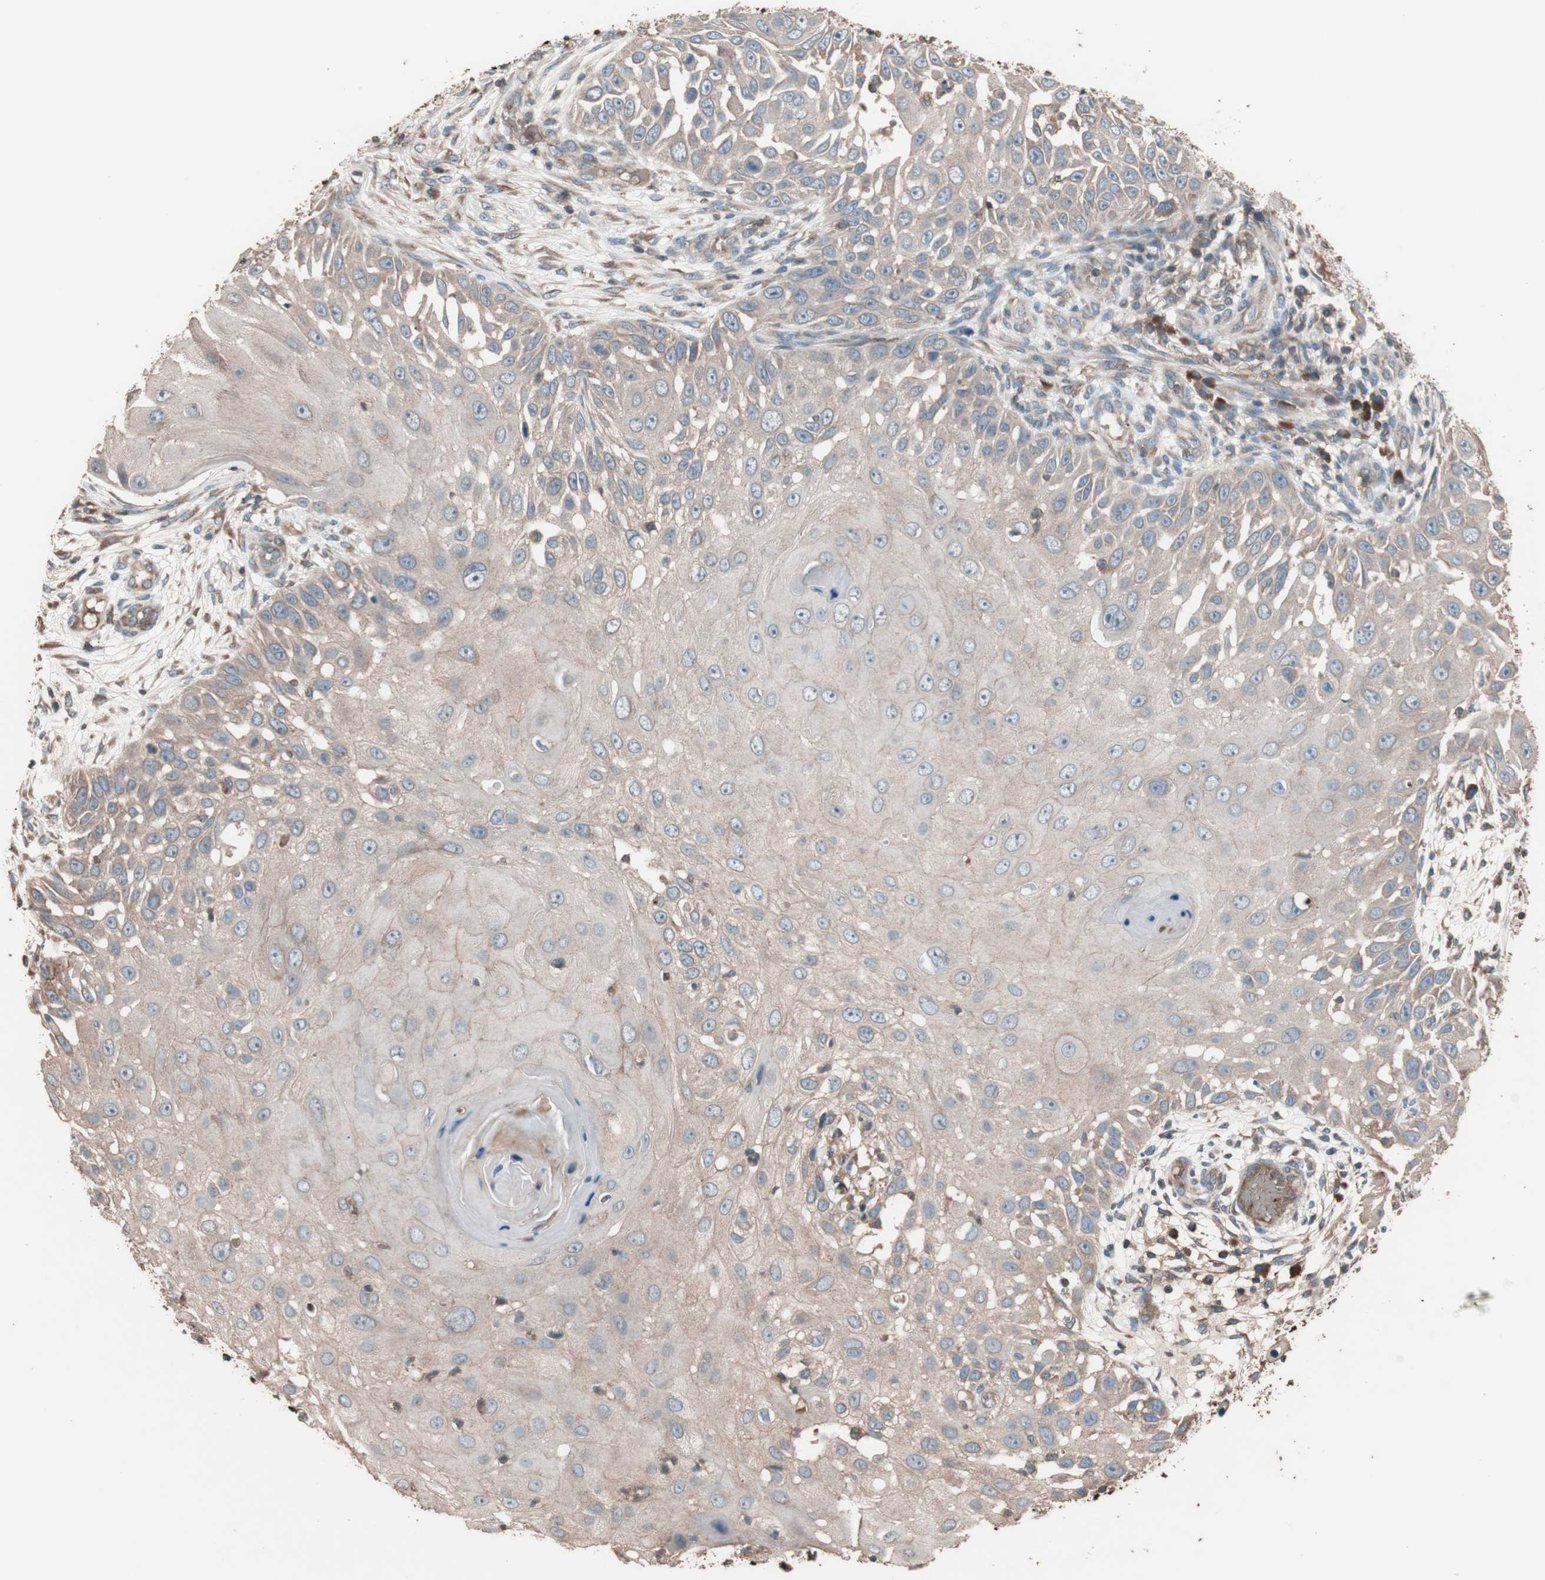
{"staining": {"intensity": "weak", "quantity": ">75%", "location": "cytoplasmic/membranous"}, "tissue": "skin cancer", "cell_type": "Tumor cells", "image_type": "cancer", "snomed": [{"axis": "morphology", "description": "Squamous cell carcinoma, NOS"}, {"axis": "topography", "description": "Skin"}], "caption": "The photomicrograph reveals staining of skin cancer (squamous cell carcinoma), revealing weak cytoplasmic/membranous protein staining (brown color) within tumor cells. Using DAB (brown) and hematoxylin (blue) stains, captured at high magnification using brightfield microscopy.", "gene": "GLYCTK", "patient": {"sex": "female", "age": 44}}